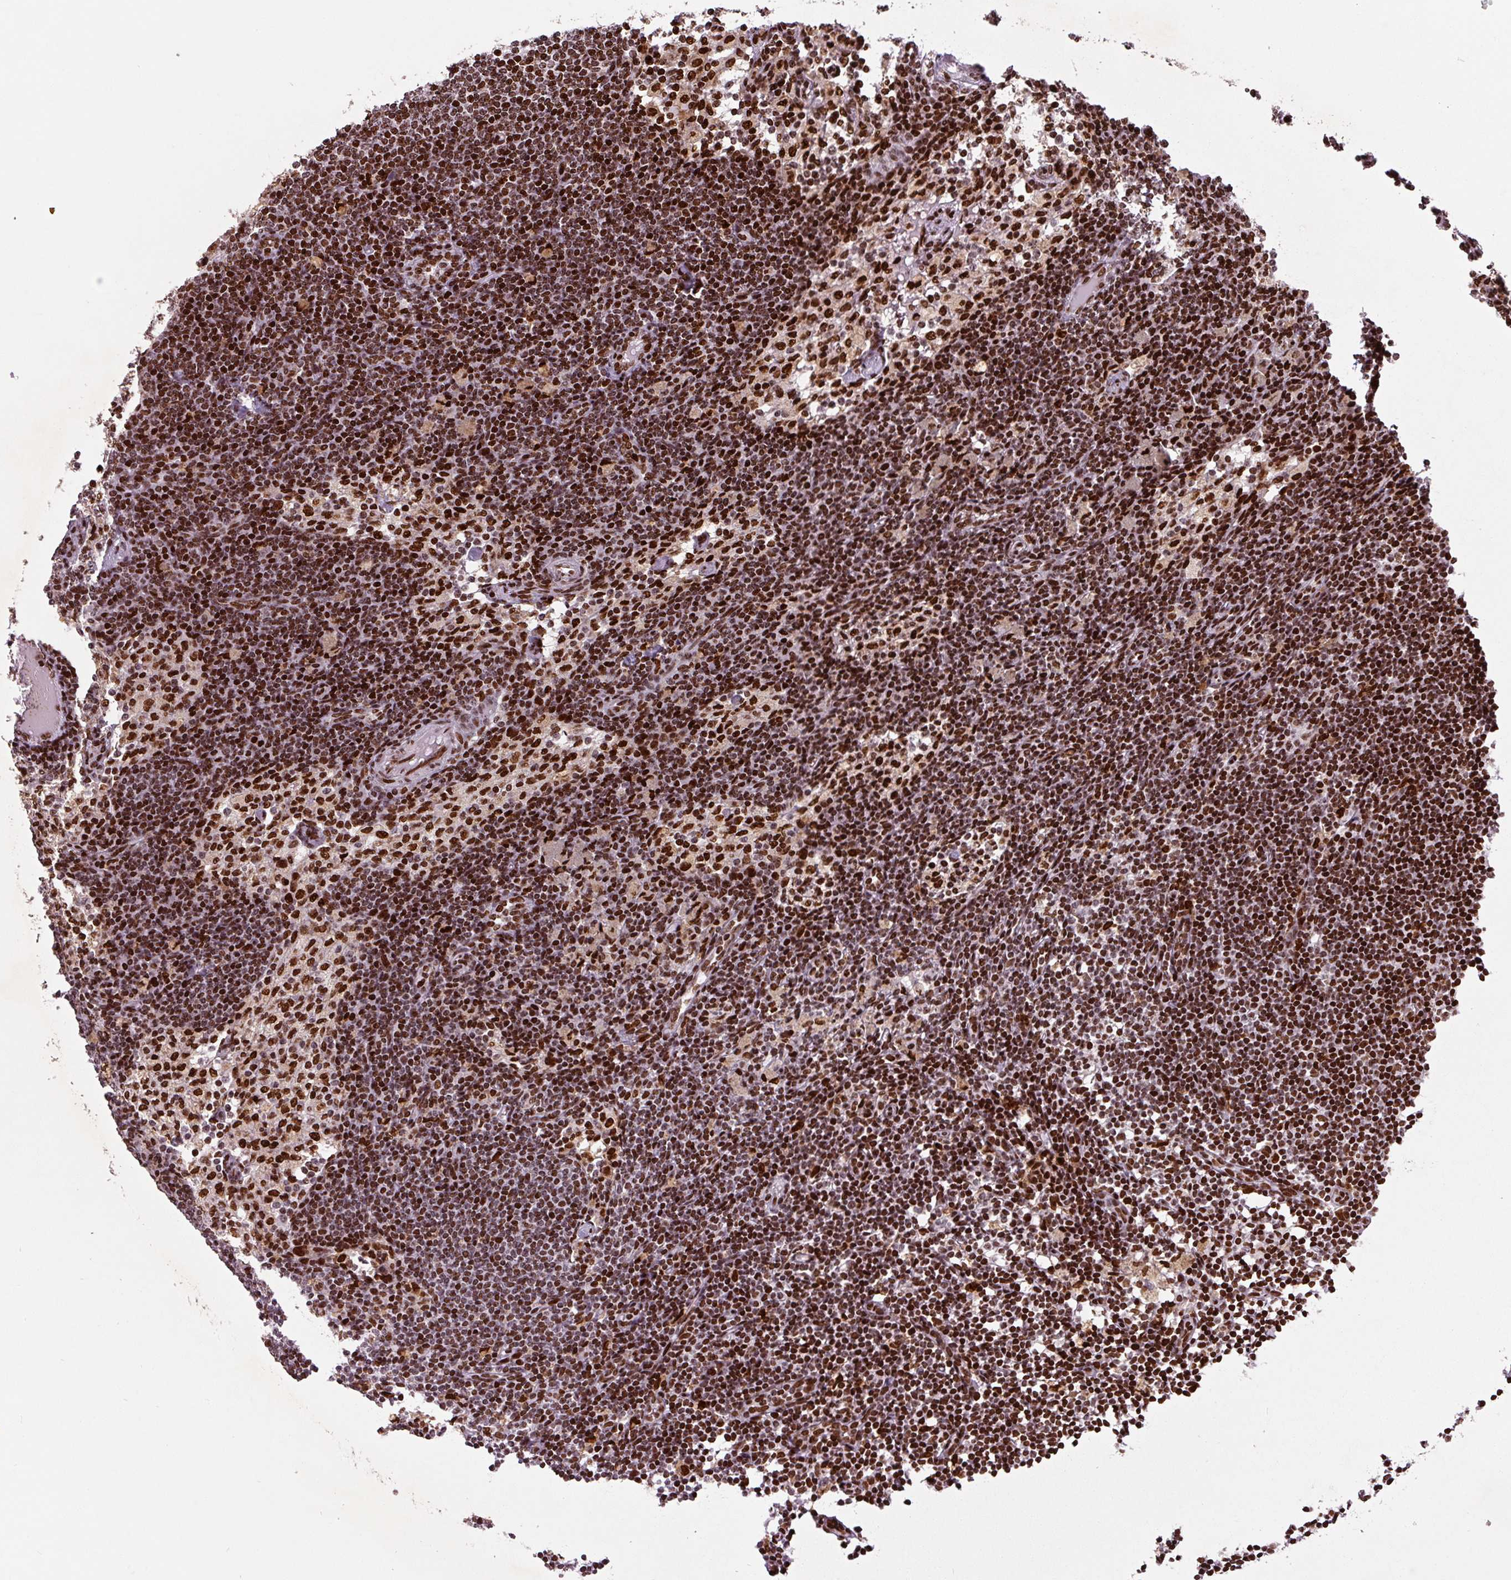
{"staining": {"intensity": "weak", "quantity": "<25%", "location": "nuclear"}, "tissue": "lymph node", "cell_type": "Germinal center cells", "image_type": "normal", "snomed": [{"axis": "morphology", "description": "Normal tissue, NOS"}, {"axis": "topography", "description": "Lymph node"}], "caption": "Immunohistochemical staining of normal human lymph node demonstrates no significant positivity in germinal center cells. (DAB (3,3'-diaminobenzidine) immunohistochemistry with hematoxylin counter stain).", "gene": "PYDC2", "patient": {"sex": "male", "age": 49}}